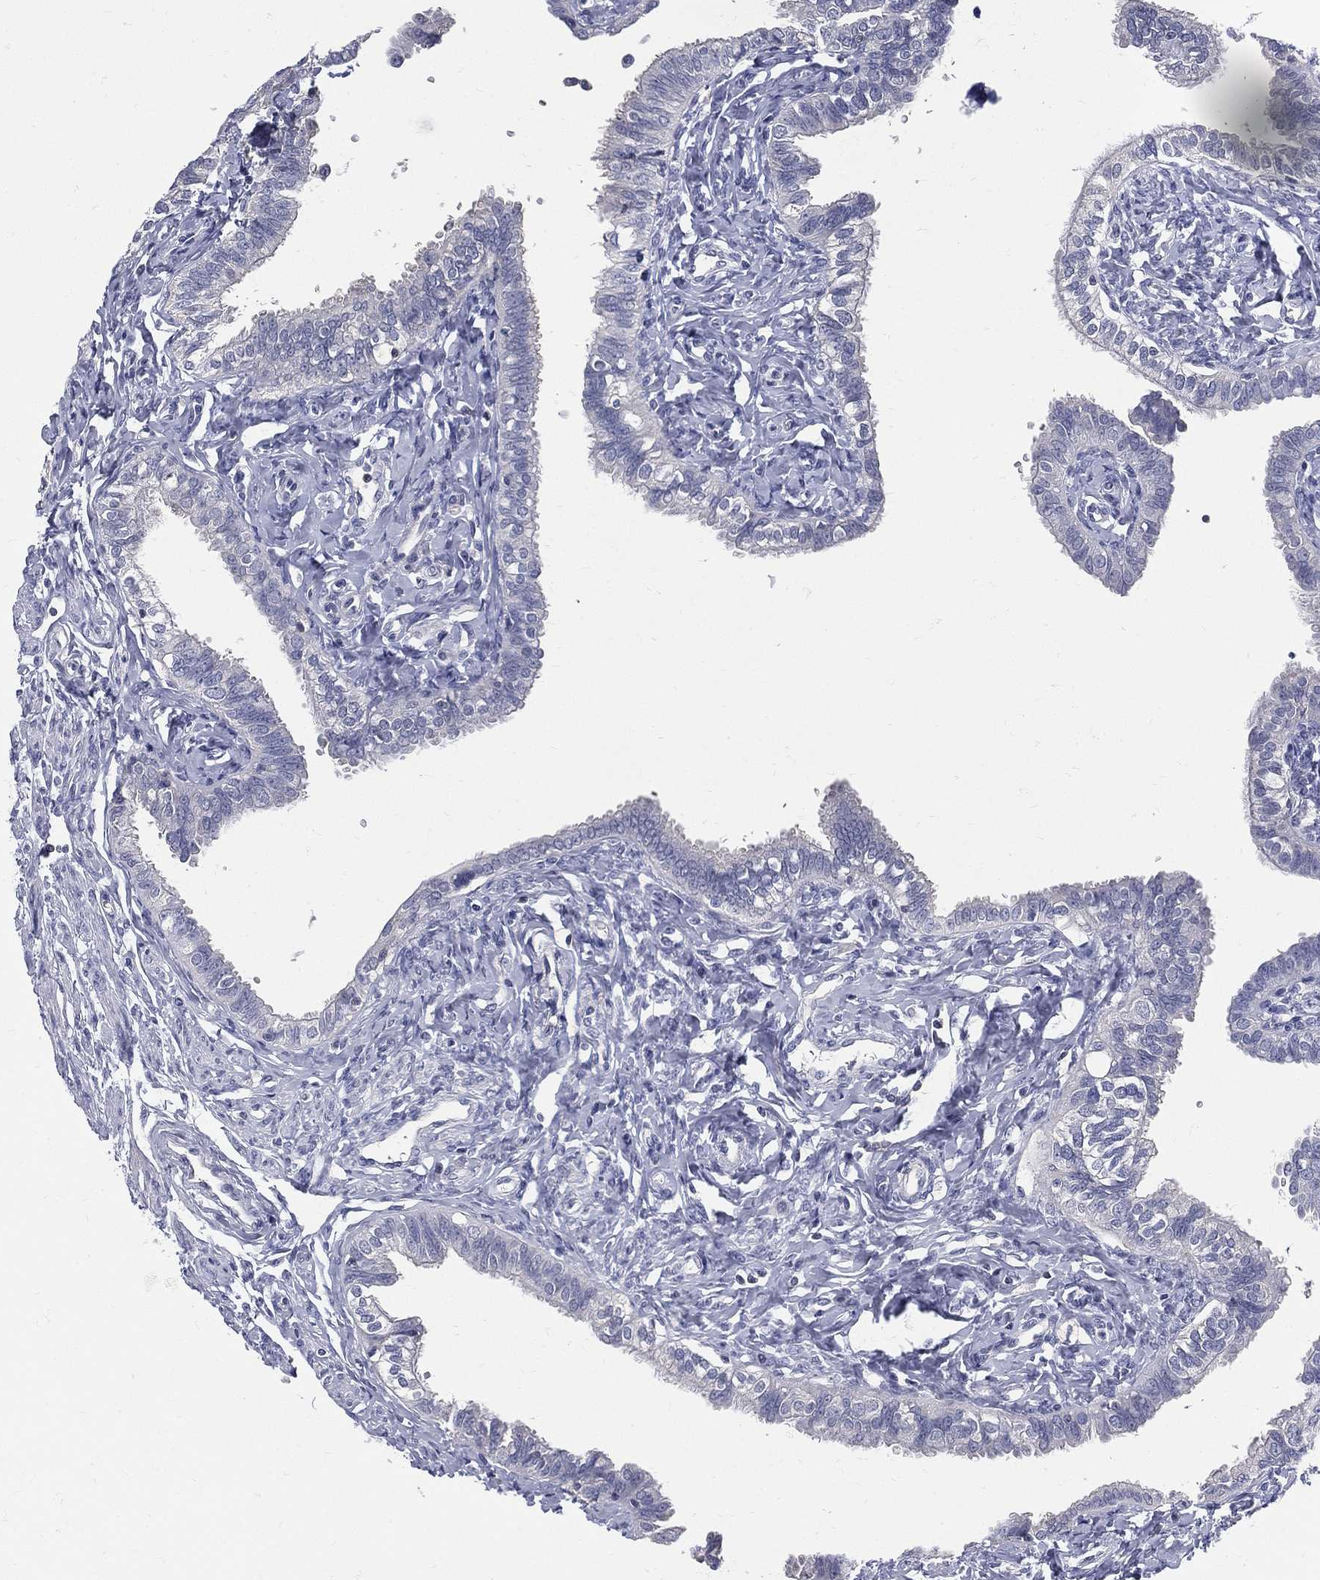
{"staining": {"intensity": "negative", "quantity": "none", "location": "none"}, "tissue": "fallopian tube", "cell_type": "Glandular cells", "image_type": "normal", "snomed": [{"axis": "morphology", "description": "Normal tissue, NOS"}, {"axis": "topography", "description": "Fallopian tube"}], "caption": "Immunohistochemistry of normal fallopian tube shows no expression in glandular cells.", "gene": "ETNPPL", "patient": {"sex": "female", "age": 54}}